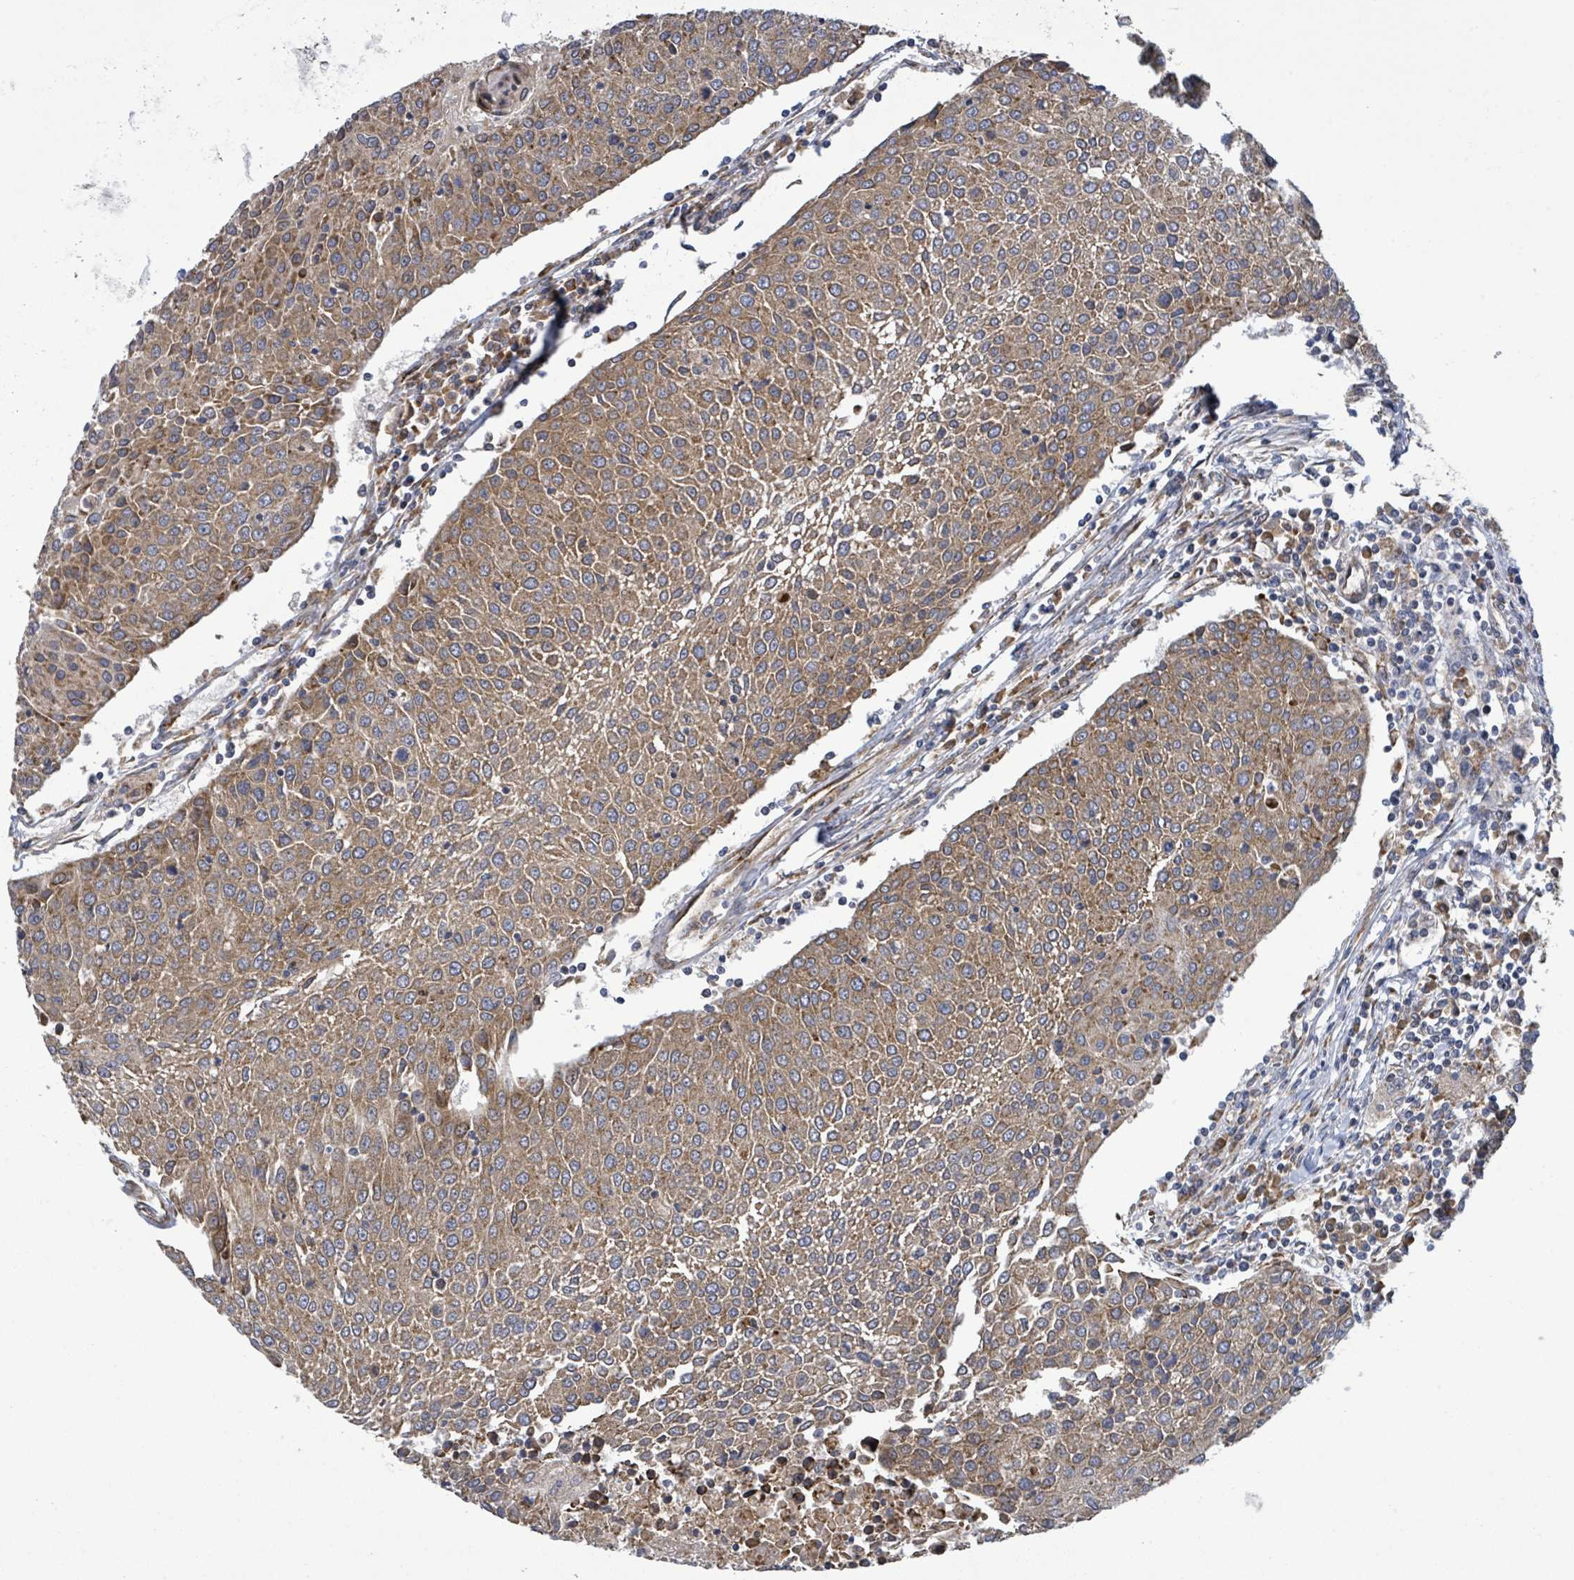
{"staining": {"intensity": "moderate", "quantity": ">75%", "location": "cytoplasmic/membranous"}, "tissue": "urothelial cancer", "cell_type": "Tumor cells", "image_type": "cancer", "snomed": [{"axis": "morphology", "description": "Urothelial carcinoma, High grade"}, {"axis": "topography", "description": "Urinary bladder"}], "caption": "Human urothelial cancer stained for a protein (brown) displays moderate cytoplasmic/membranous positive positivity in about >75% of tumor cells.", "gene": "NOMO1", "patient": {"sex": "female", "age": 85}}